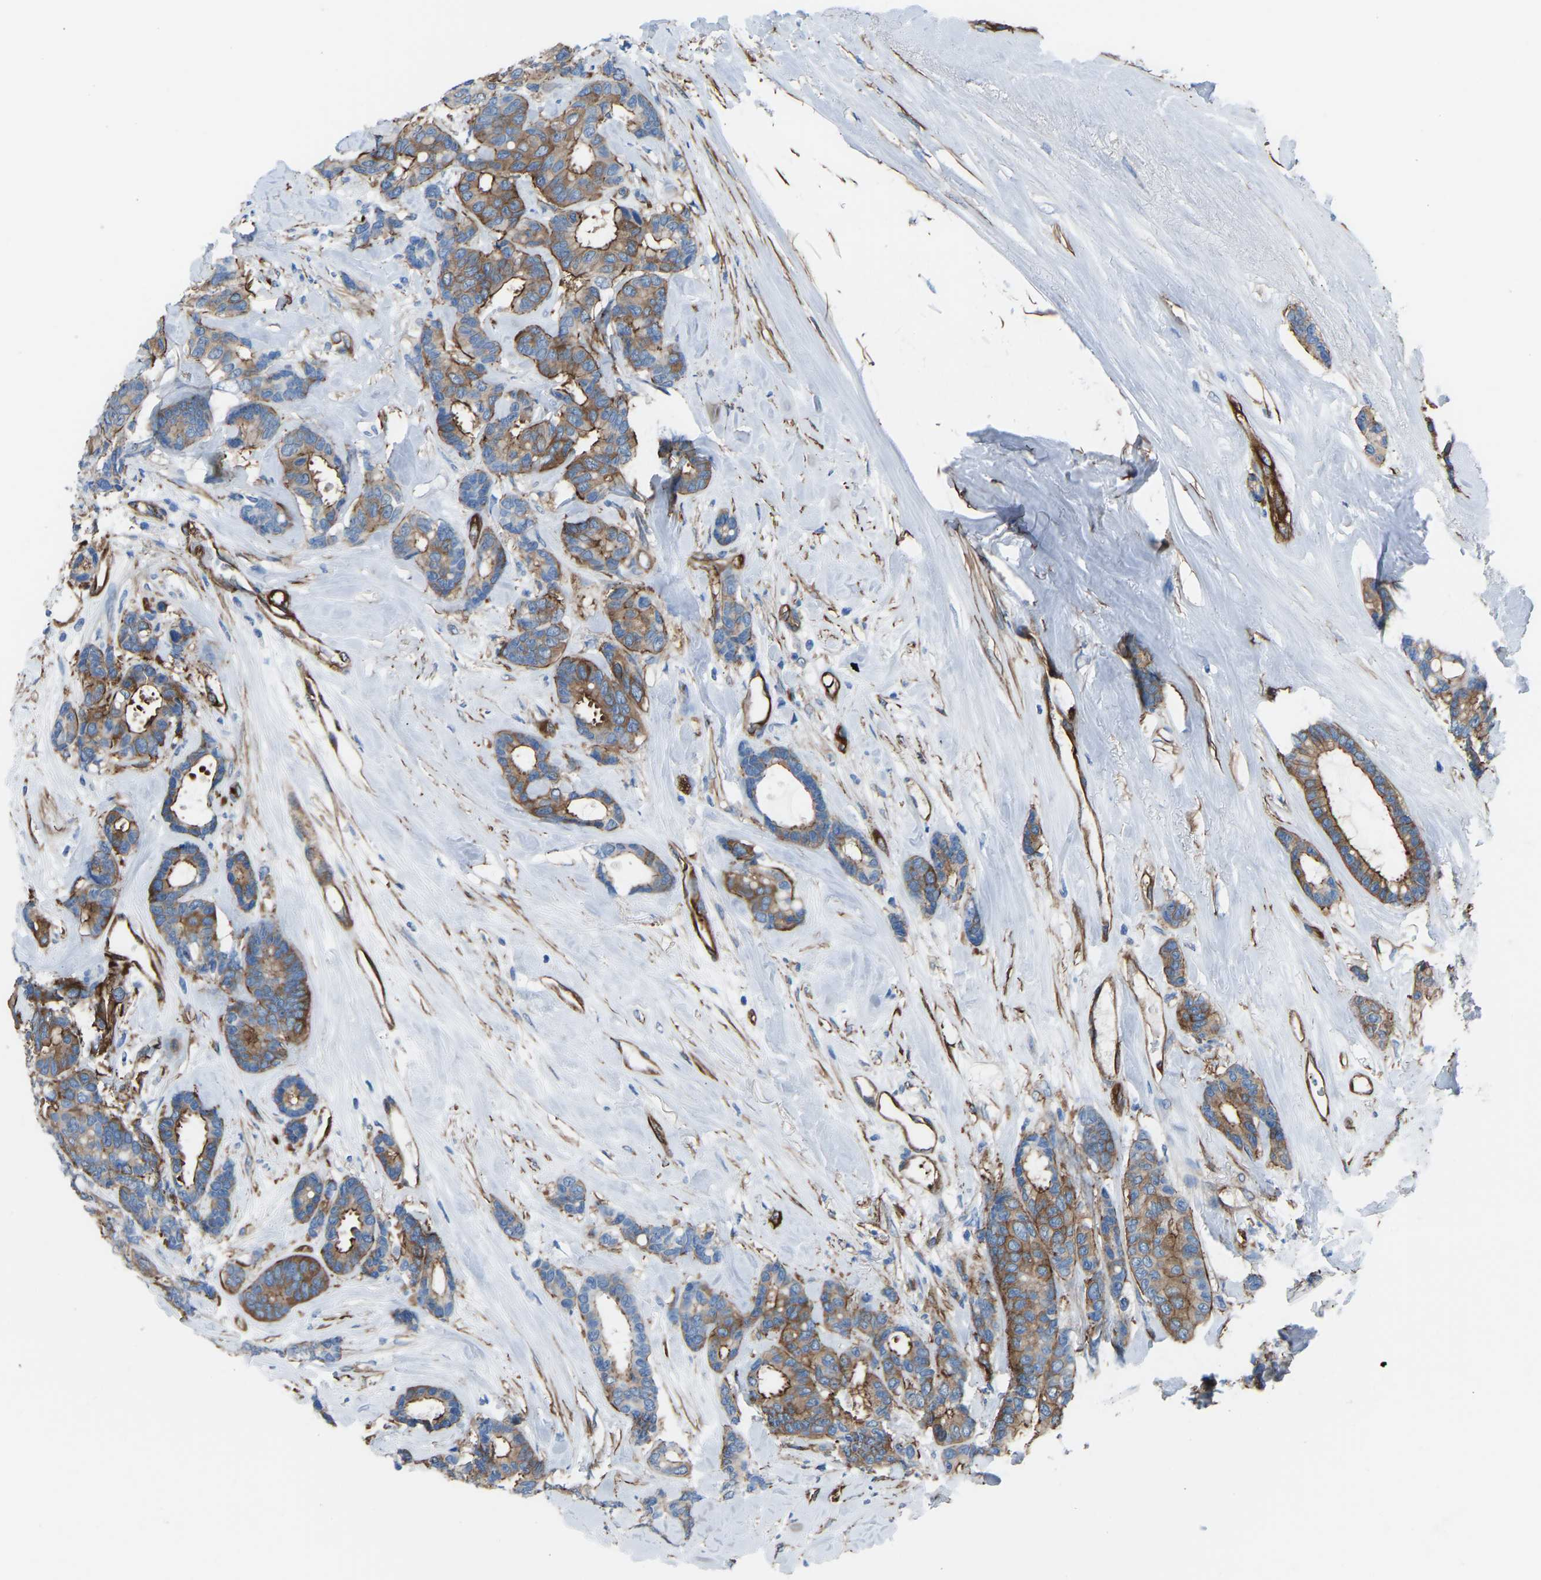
{"staining": {"intensity": "moderate", "quantity": ">75%", "location": "cytoplasmic/membranous"}, "tissue": "breast cancer", "cell_type": "Tumor cells", "image_type": "cancer", "snomed": [{"axis": "morphology", "description": "Duct carcinoma"}, {"axis": "topography", "description": "Breast"}], "caption": "This micrograph reveals IHC staining of human breast intraductal carcinoma, with medium moderate cytoplasmic/membranous staining in approximately >75% of tumor cells.", "gene": "MYH10", "patient": {"sex": "female", "age": 87}}